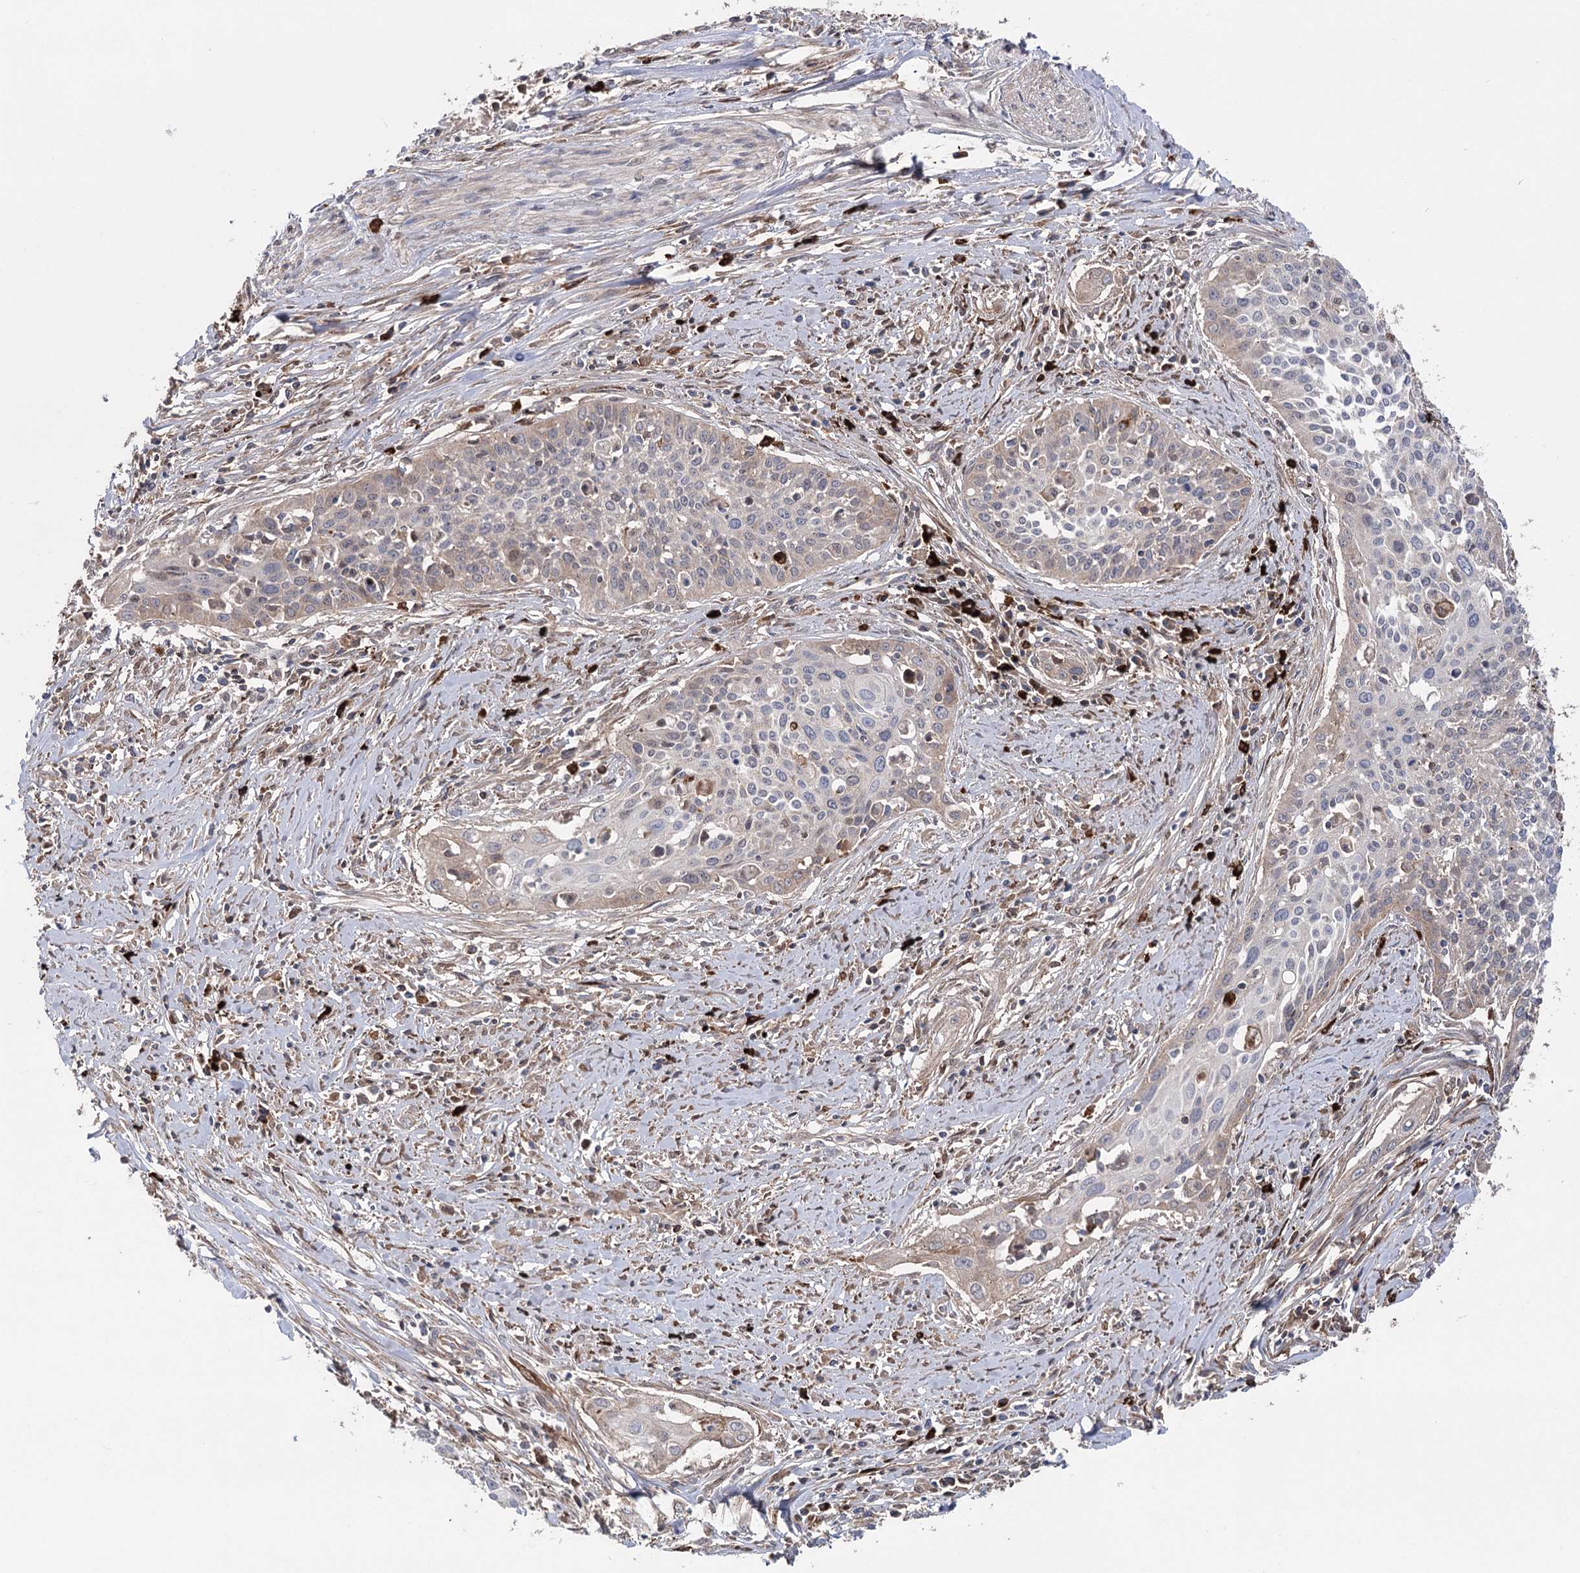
{"staining": {"intensity": "weak", "quantity": "<25%", "location": "cytoplasmic/membranous"}, "tissue": "cervical cancer", "cell_type": "Tumor cells", "image_type": "cancer", "snomed": [{"axis": "morphology", "description": "Squamous cell carcinoma, NOS"}, {"axis": "topography", "description": "Cervix"}], "caption": "This image is of cervical cancer stained with immunohistochemistry (IHC) to label a protein in brown with the nuclei are counter-stained blue. There is no expression in tumor cells.", "gene": "OTUD1", "patient": {"sex": "female", "age": 34}}